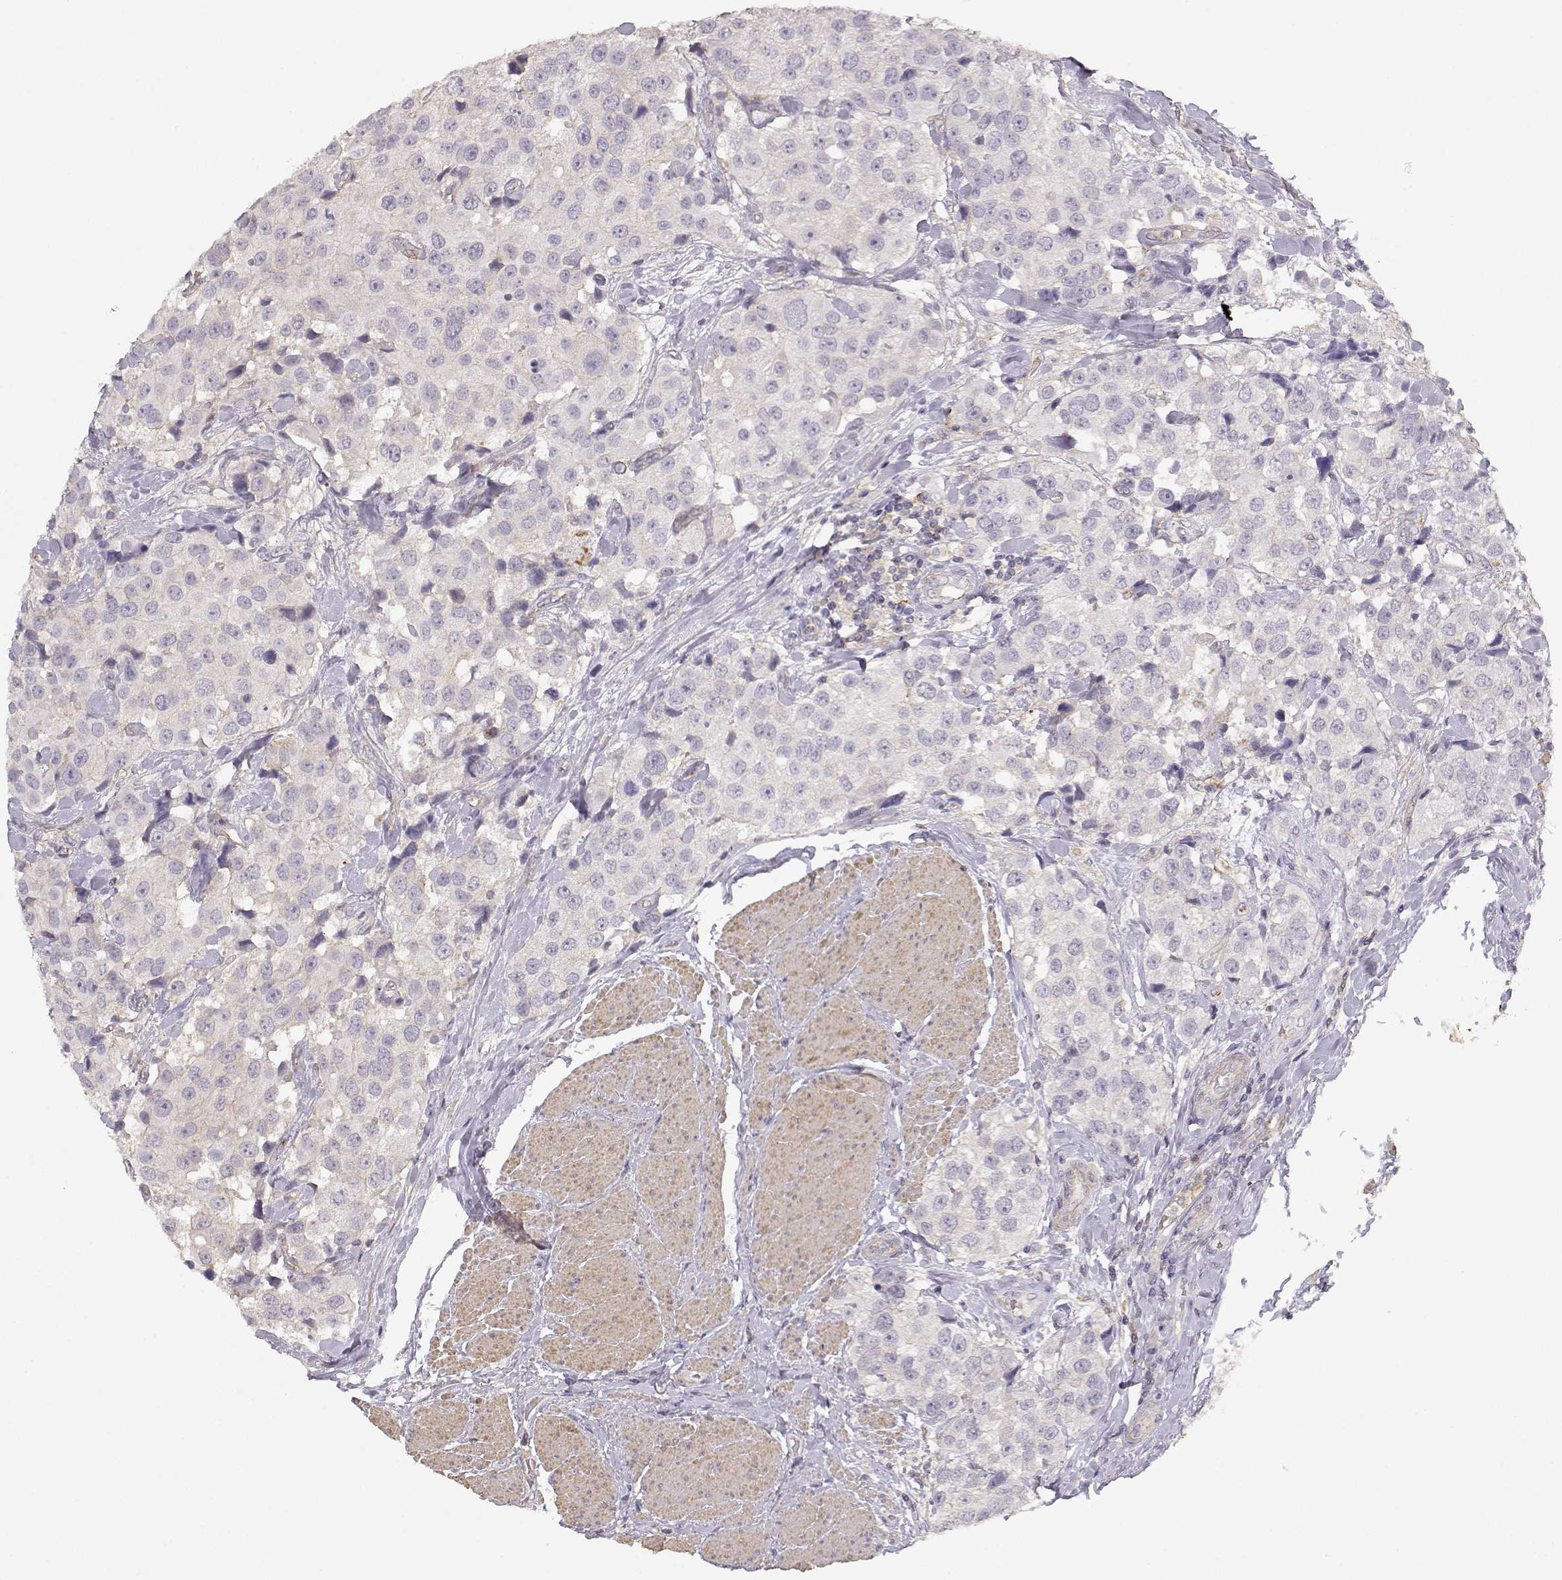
{"staining": {"intensity": "negative", "quantity": "none", "location": "none"}, "tissue": "urothelial cancer", "cell_type": "Tumor cells", "image_type": "cancer", "snomed": [{"axis": "morphology", "description": "Urothelial carcinoma, High grade"}, {"axis": "topography", "description": "Urinary bladder"}], "caption": "Human urothelial cancer stained for a protein using IHC displays no expression in tumor cells.", "gene": "DAPL1", "patient": {"sex": "female", "age": 64}}